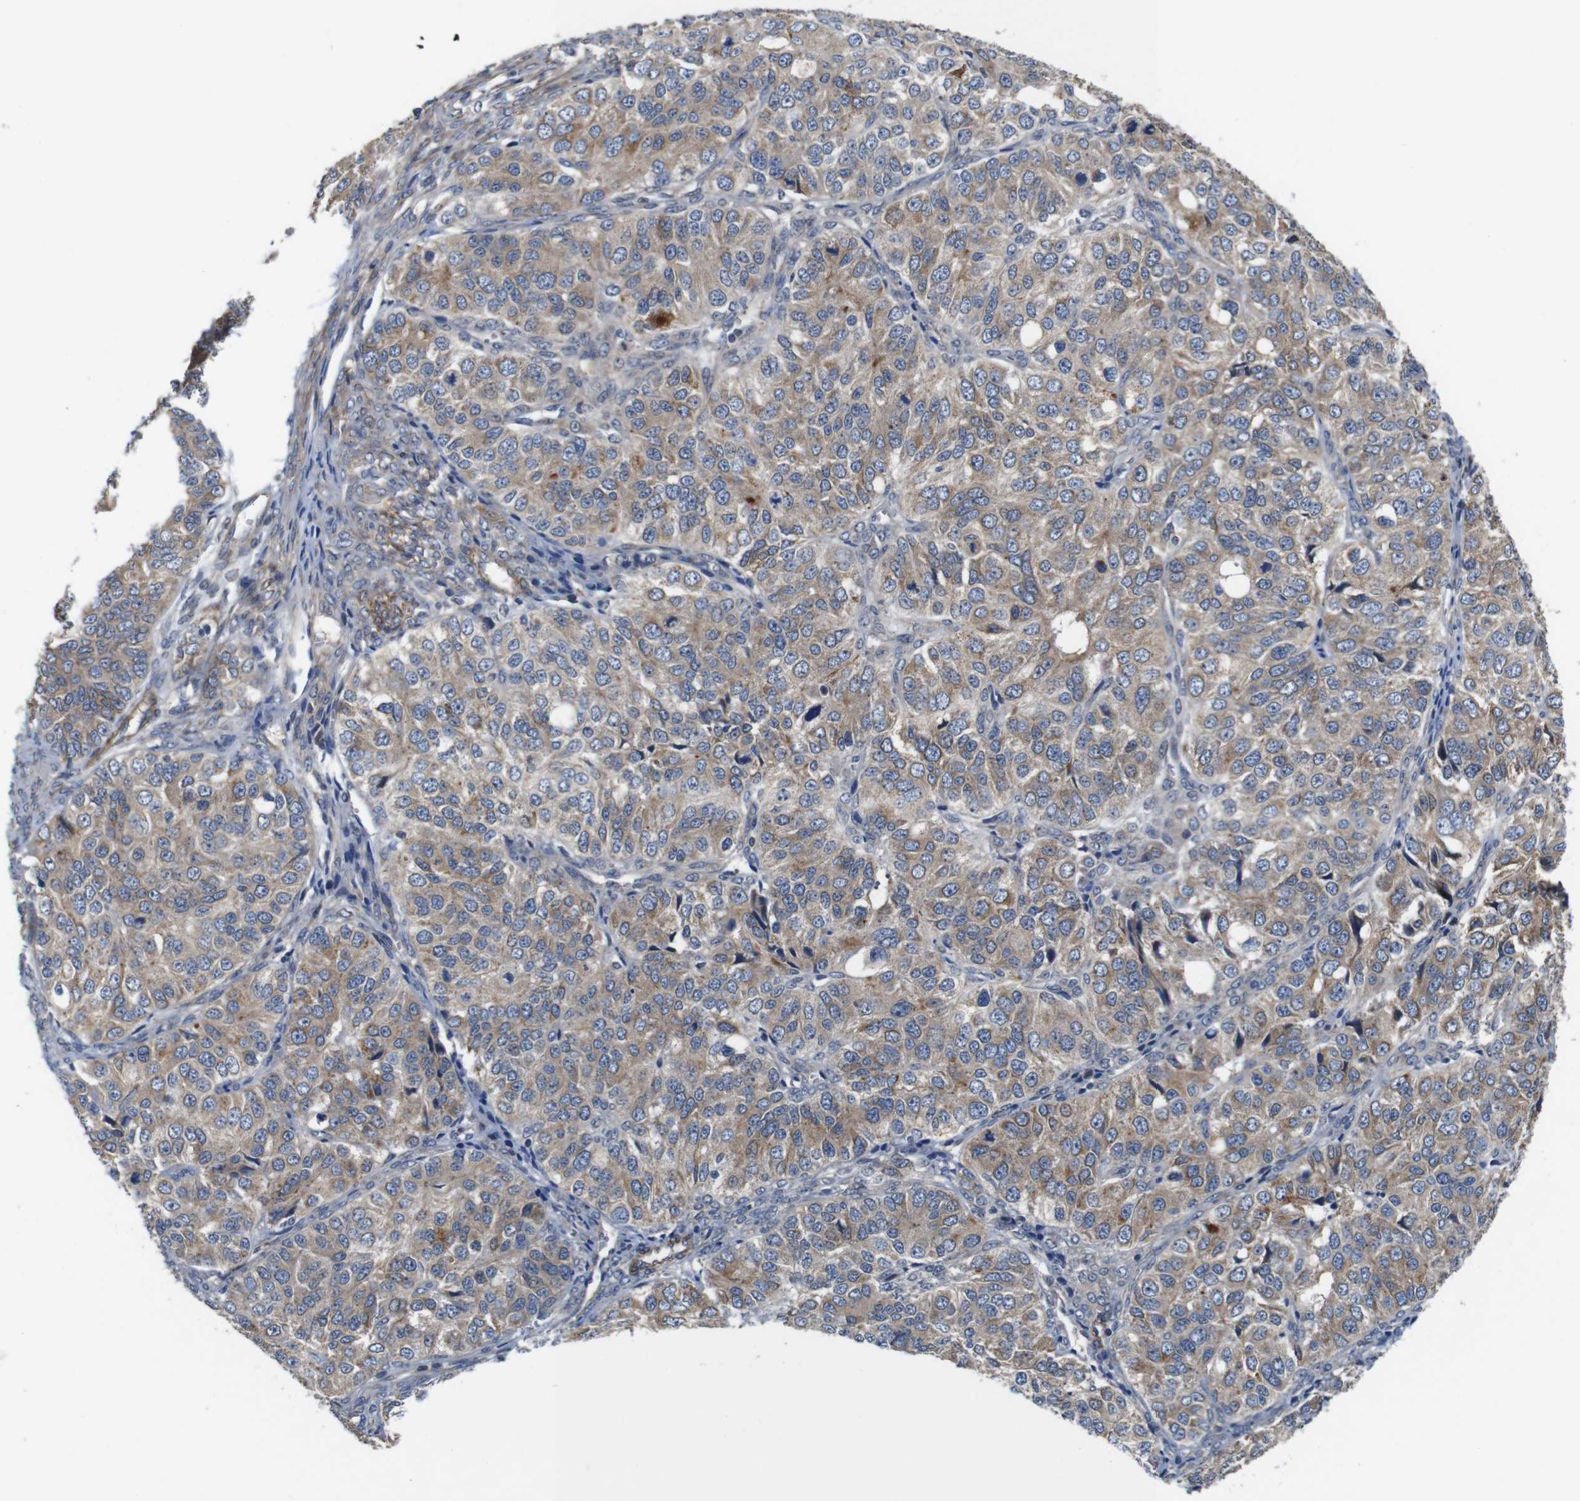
{"staining": {"intensity": "weak", "quantity": ">75%", "location": "cytoplasmic/membranous"}, "tissue": "ovarian cancer", "cell_type": "Tumor cells", "image_type": "cancer", "snomed": [{"axis": "morphology", "description": "Carcinoma, endometroid"}, {"axis": "topography", "description": "Ovary"}], "caption": "Immunohistochemical staining of human endometroid carcinoma (ovarian) demonstrates low levels of weak cytoplasmic/membranous protein staining in approximately >75% of tumor cells. (brown staining indicates protein expression, while blue staining denotes nuclei).", "gene": "GGT7", "patient": {"sex": "female", "age": 51}}